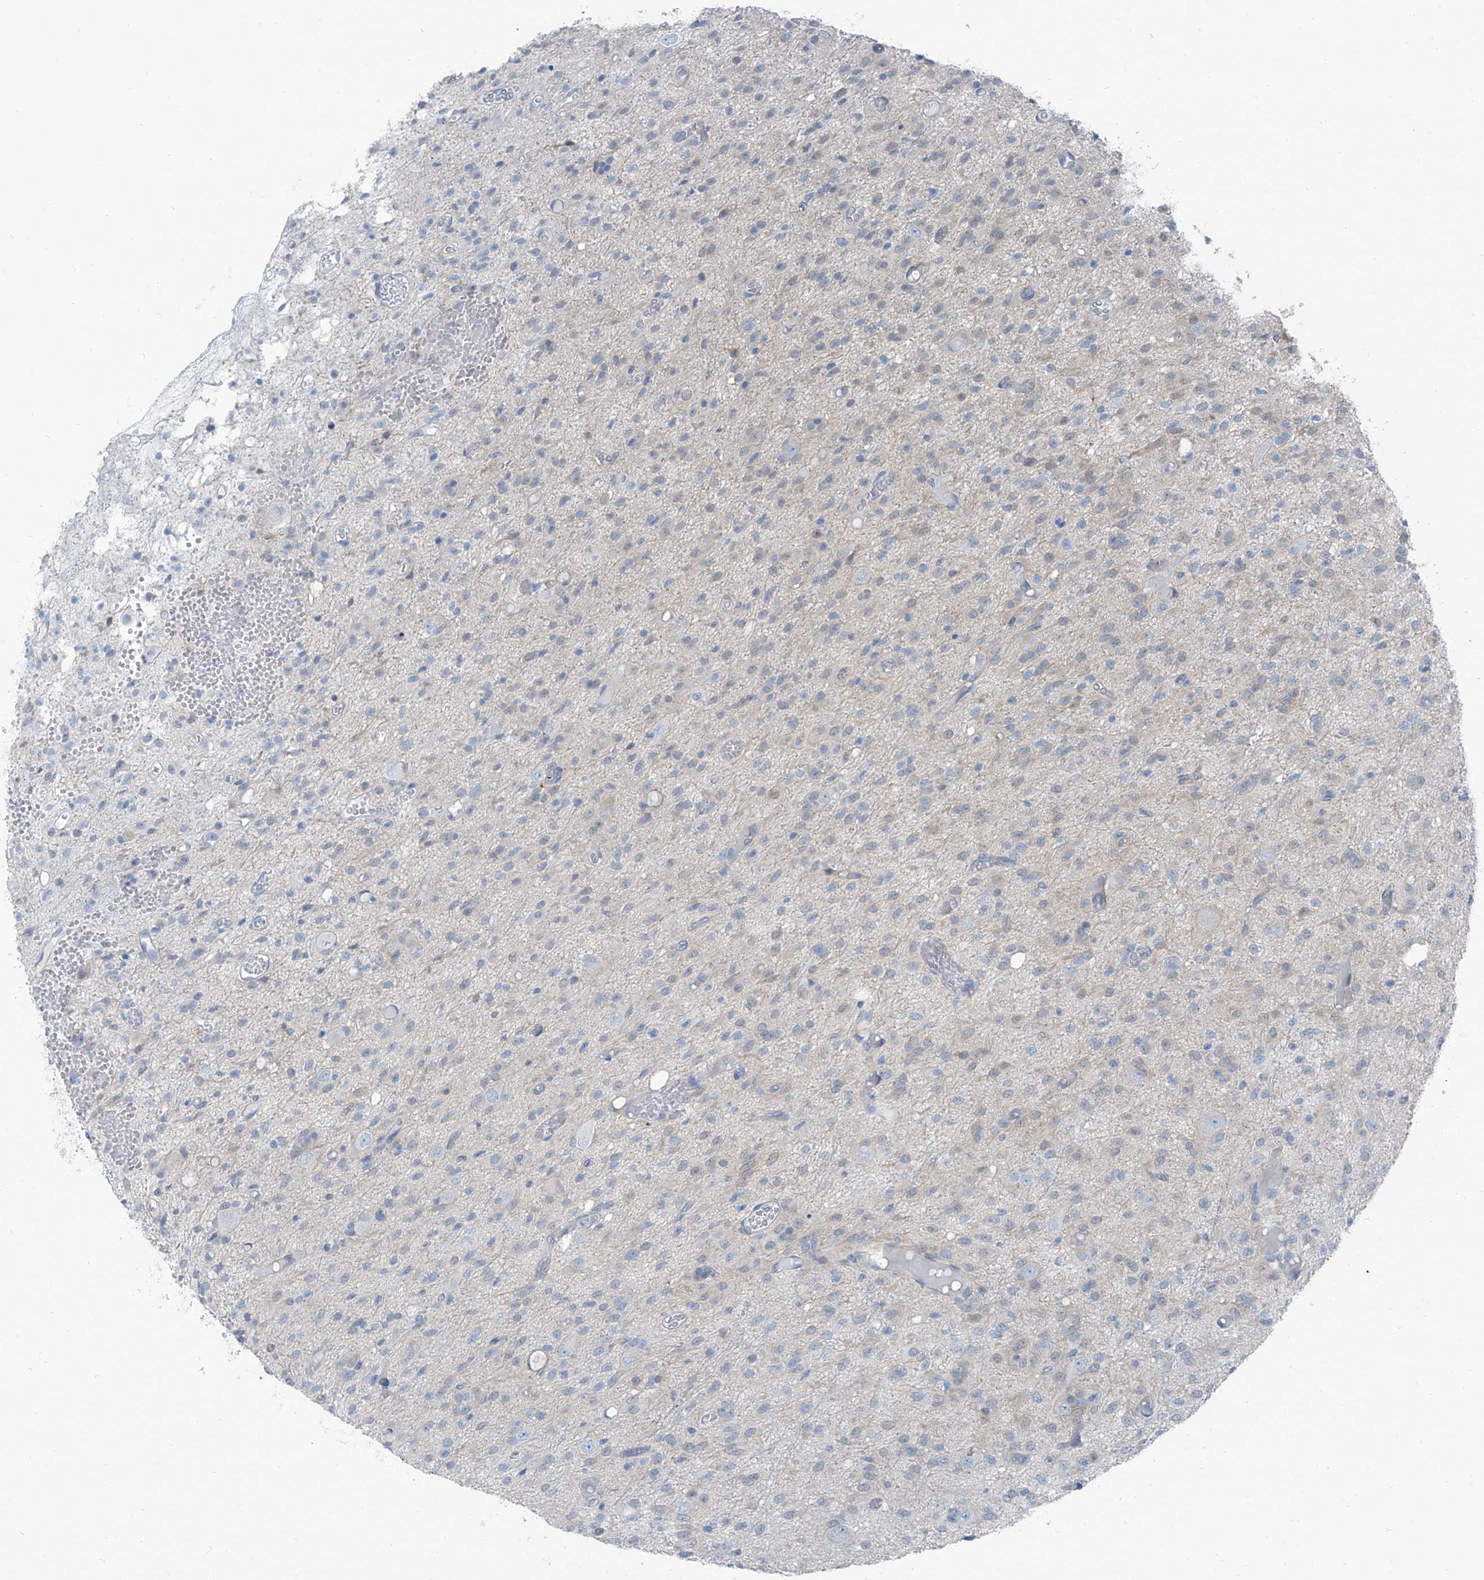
{"staining": {"intensity": "negative", "quantity": "none", "location": "none"}, "tissue": "glioma", "cell_type": "Tumor cells", "image_type": "cancer", "snomed": [{"axis": "morphology", "description": "Glioma, malignant, High grade"}, {"axis": "topography", "description": "Brain"}], "caption": "The histopathology image shows no significant expression in tumor cells of malignant glioma (high-grade).", "gene": "RGN", "patient": {"sex": "female", "age": 59}}